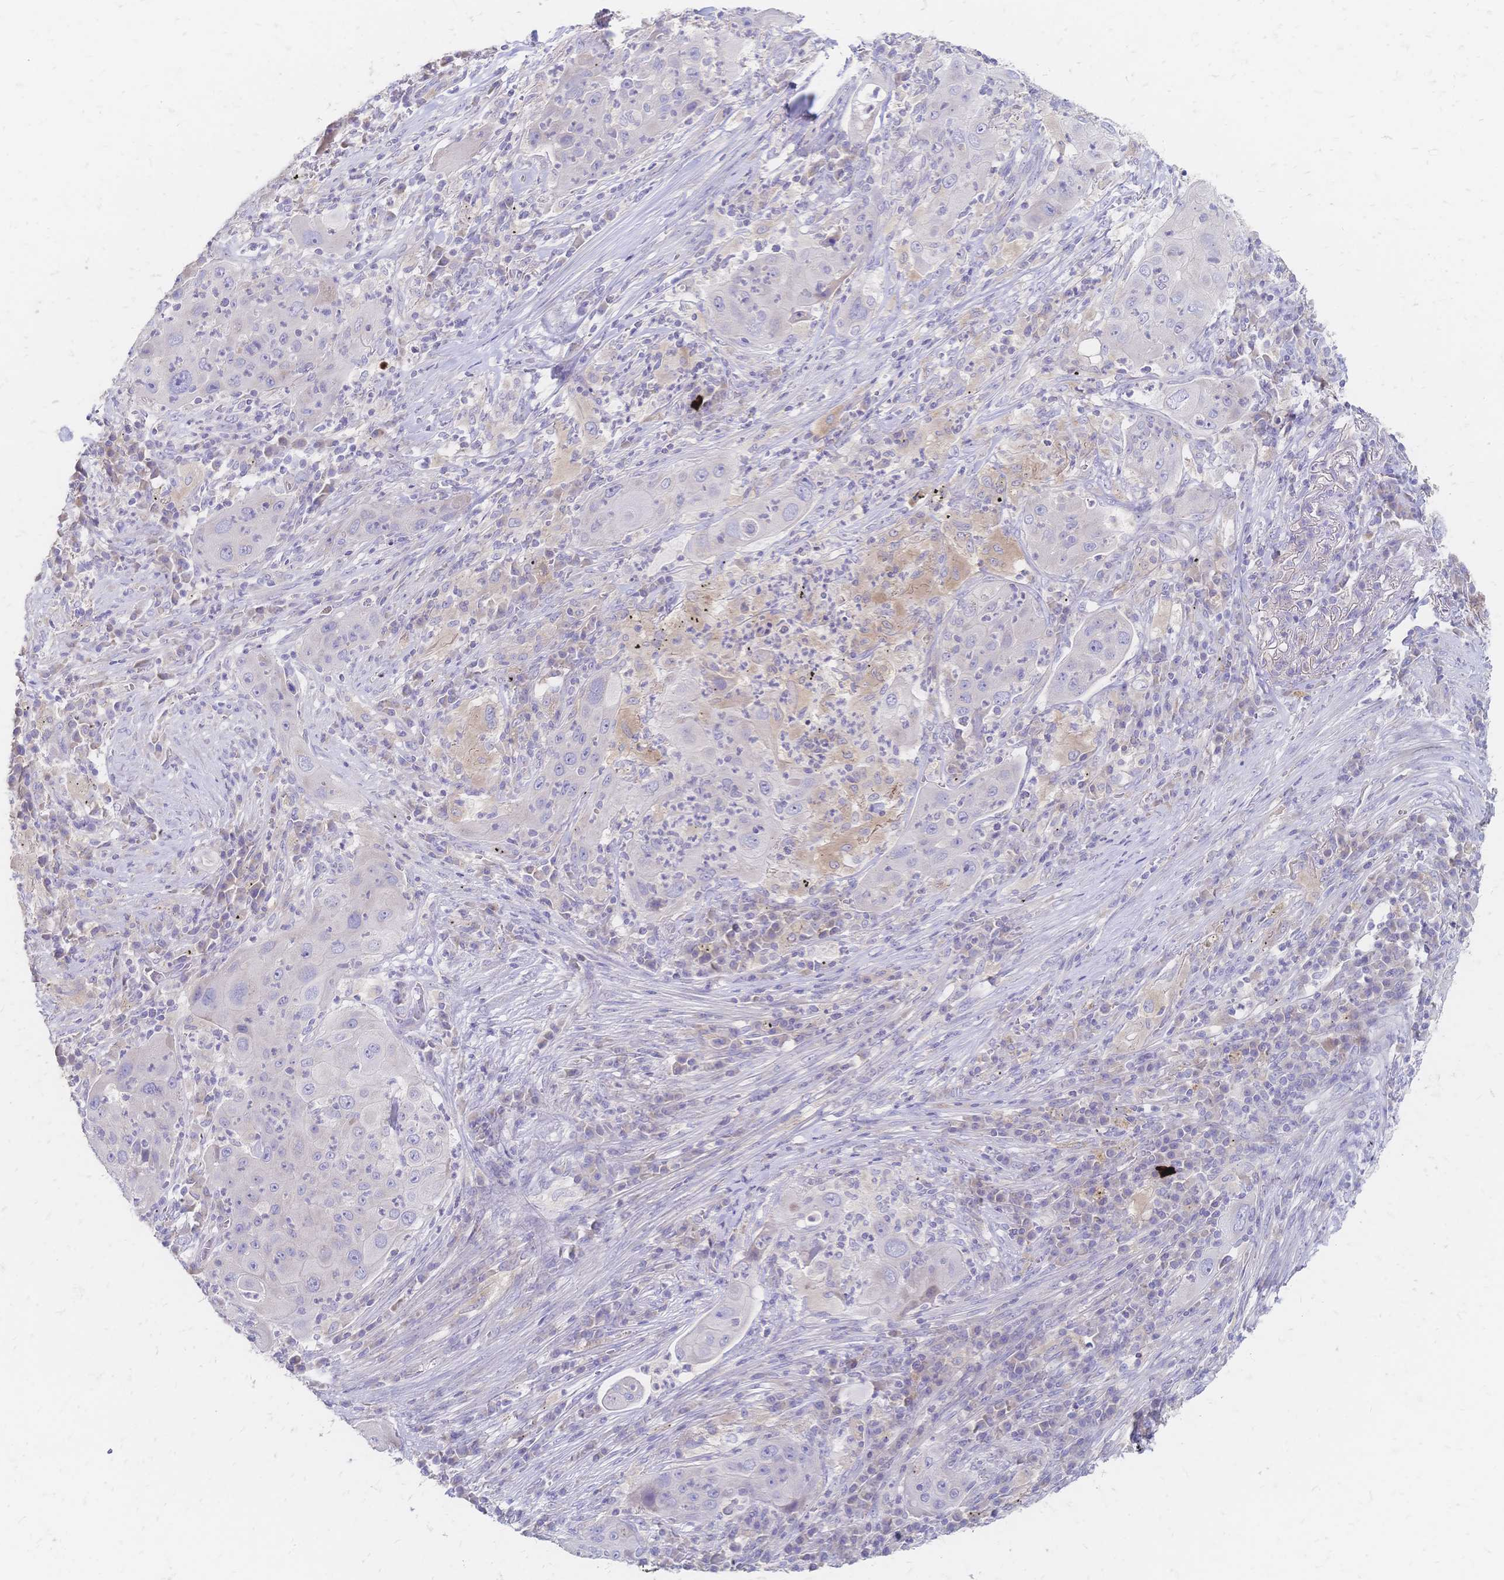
{"staining": {"intensity": "negative", "quantity": "none", "location": "none"}, "tissue": "lung cancer", "cell_type": "Tumor cells", "image_type": "cancer", "snomed": [{"axis": "morphology", "description": "Squamous cell carcinoma, NOS"}, {"axis": "topography", "description": "Lung"}], "caption": "Histopathology image shows no protein staining in tumor cells of squamous cell carcinoma (lung) tissue. Brightfield microscopy of immunohistochemistry (IHC) stained with DAB (brown) and hematoxylin (blue), captured at high magnification.", "gene": "VWC2L", "patient": {"sex": "female", "age": 59}}